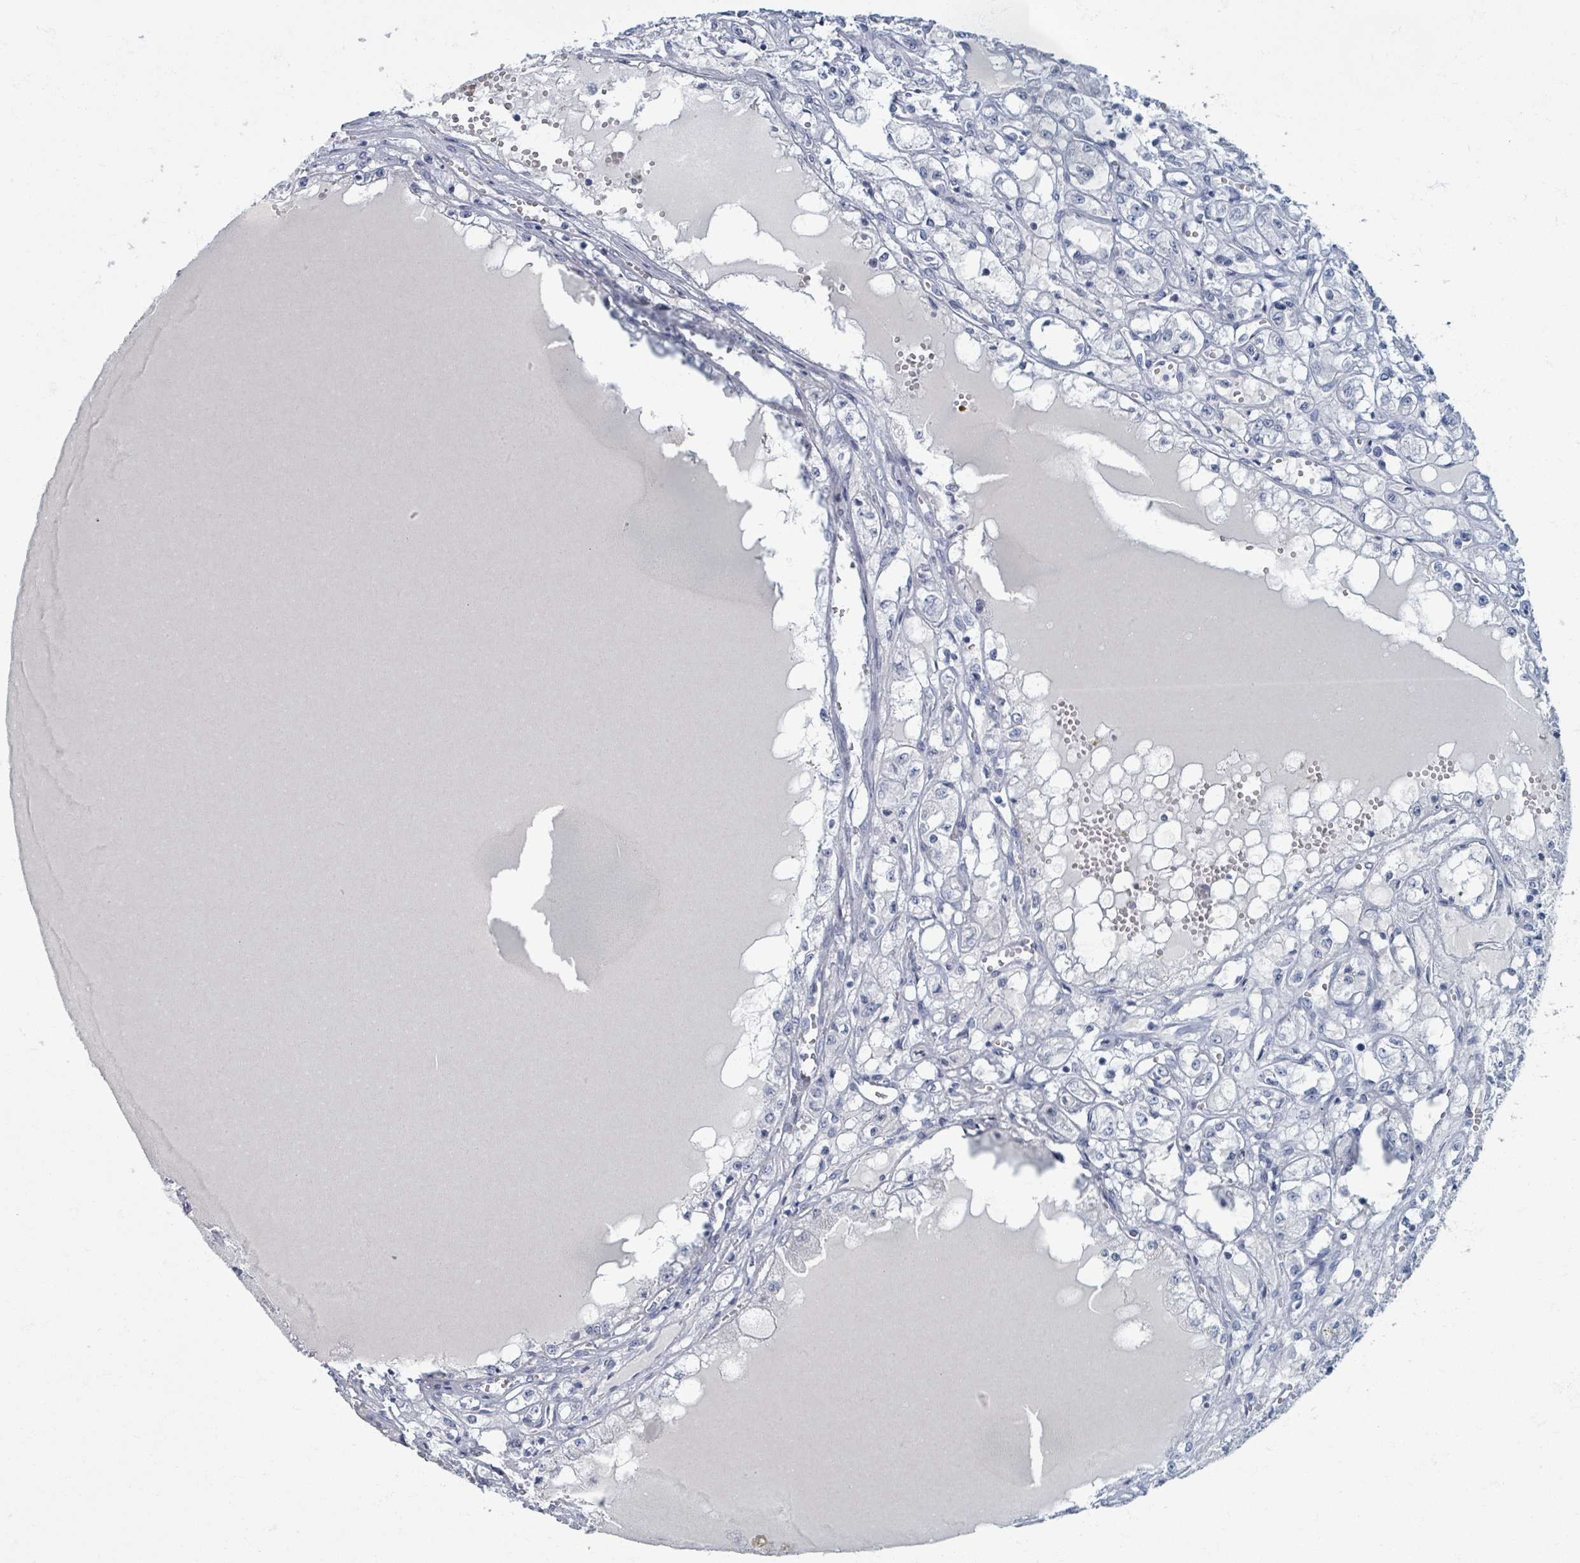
{"staining": {"intensity": "negative", "quantity": "none", "location": "none"}, "tissue": "renal cancer", "cell_type": "Tumor cells", "image_type": "cancer", "snomed": [{"axis": "morphology", "description": "Adenocarcinoma, NOS"}, {"axis": "topography", "description": "Kidney"}], "caption": "The image exhibits no staining of tumor cells in renal cancer (adenocarcinoma). (Brightfield microscopy of DAB (3,3'-diaminobenzidine) immunohistochemistry (IHC) at high magnification).", "gene": "TAS2R1", "patient": {"sex": "male", "age": 56}}